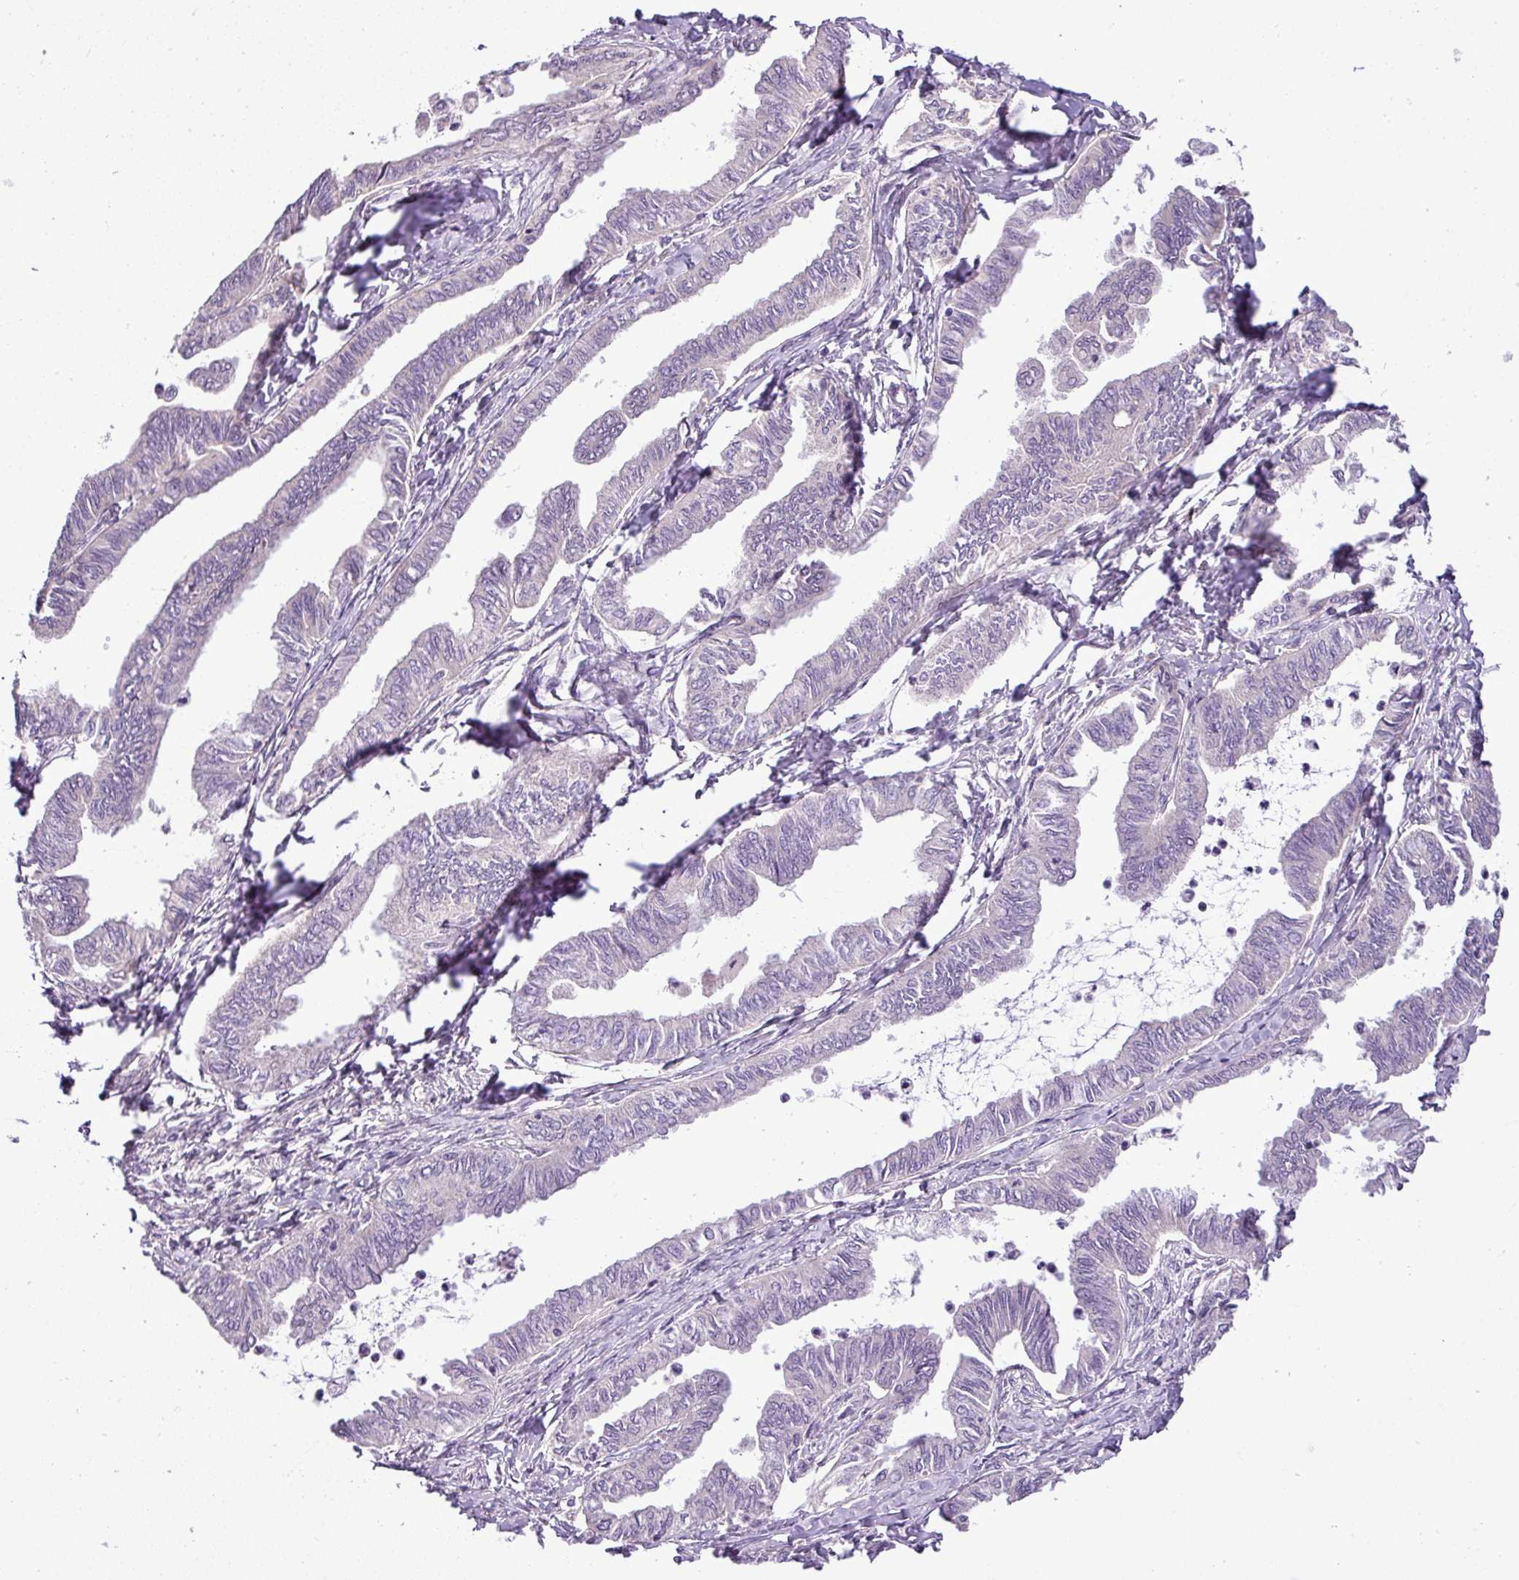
{"staining": {"intensity": "negative", "quantity": "none", "location": "none"}, "tissue": "ovarian cancer", "cell_type": "Tumor cells", "image_type": "cancer", "snomed": [{"axis": "morphology", "description": "Carcinoma, endometroid"}, {"axis": "topography", "description": "Ovary"}], "caption": "IHC photomicrograph of neoplastic tissue: ovarian cancer stained with DAB demonstrates no significant protein staining in tumor cells.", "gene": "MOCS3", "patient": {"sex": "female", "age": 70}}